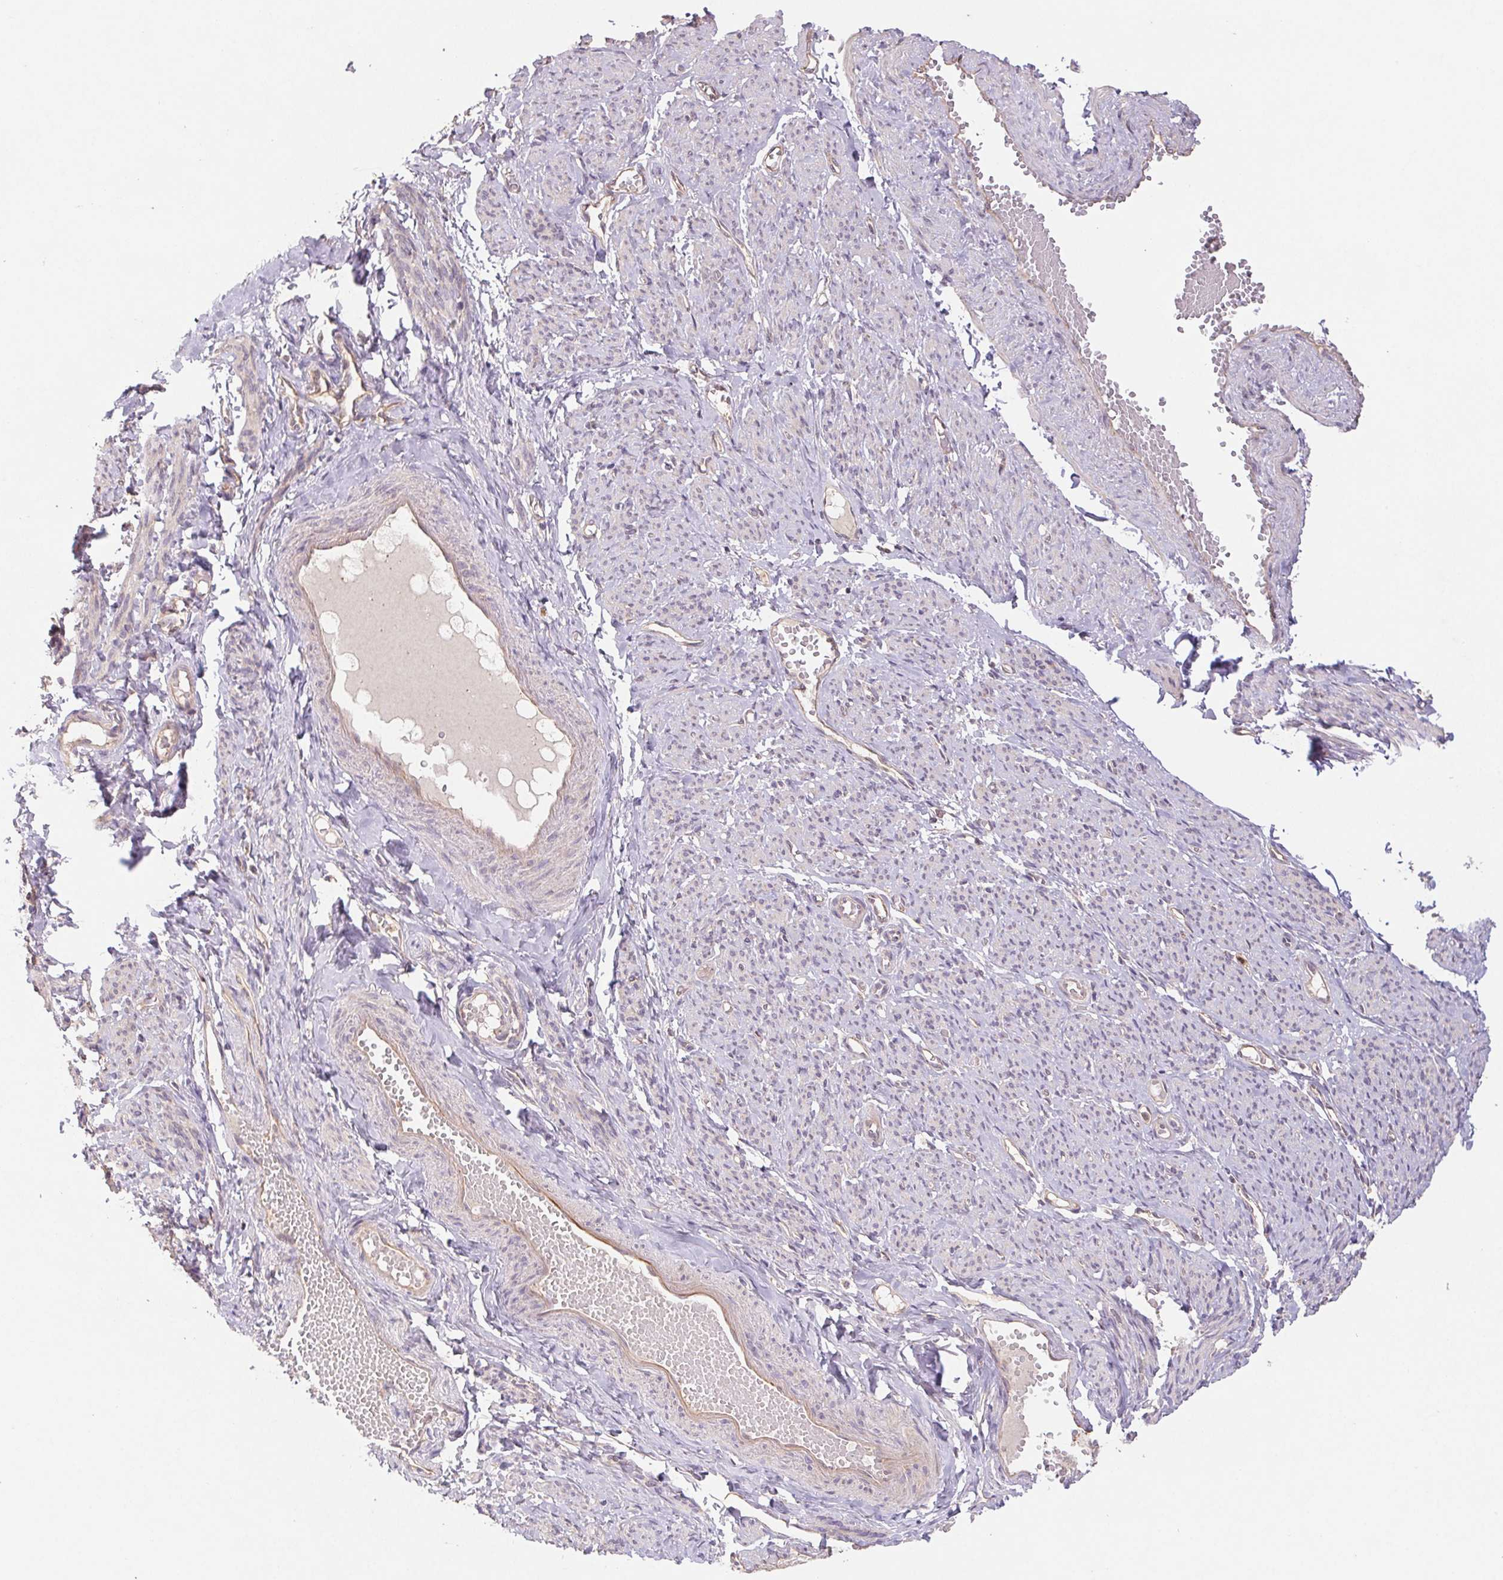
{"staining": {"intensity": "negative", "quantity": "none", "location": "none"}, "tissue": "smooth muscle", "cell_type": "Smooth muscle cells", "image_type": "normal", "snomed": [{"axis": "morphology", "description": "Normal tissue, NOS"}, {"axis": "topography", "description": "Smooth muscle"}], "caption": "Immunohistochemistry photomicrograph of normal smooth muscle: smooth muscle stained with DAB demonstrates no significant protein expression in smooth muscle cells. (Stains: DAB (3,3'-diaminobenzidine) immunohistochemistry (IHC) with hematoxylin counter stain, Microscopy: brightfield microscopy at high magnification).", "gene": "RAB11A", "patient": {"sex": "female", "age": 65}}